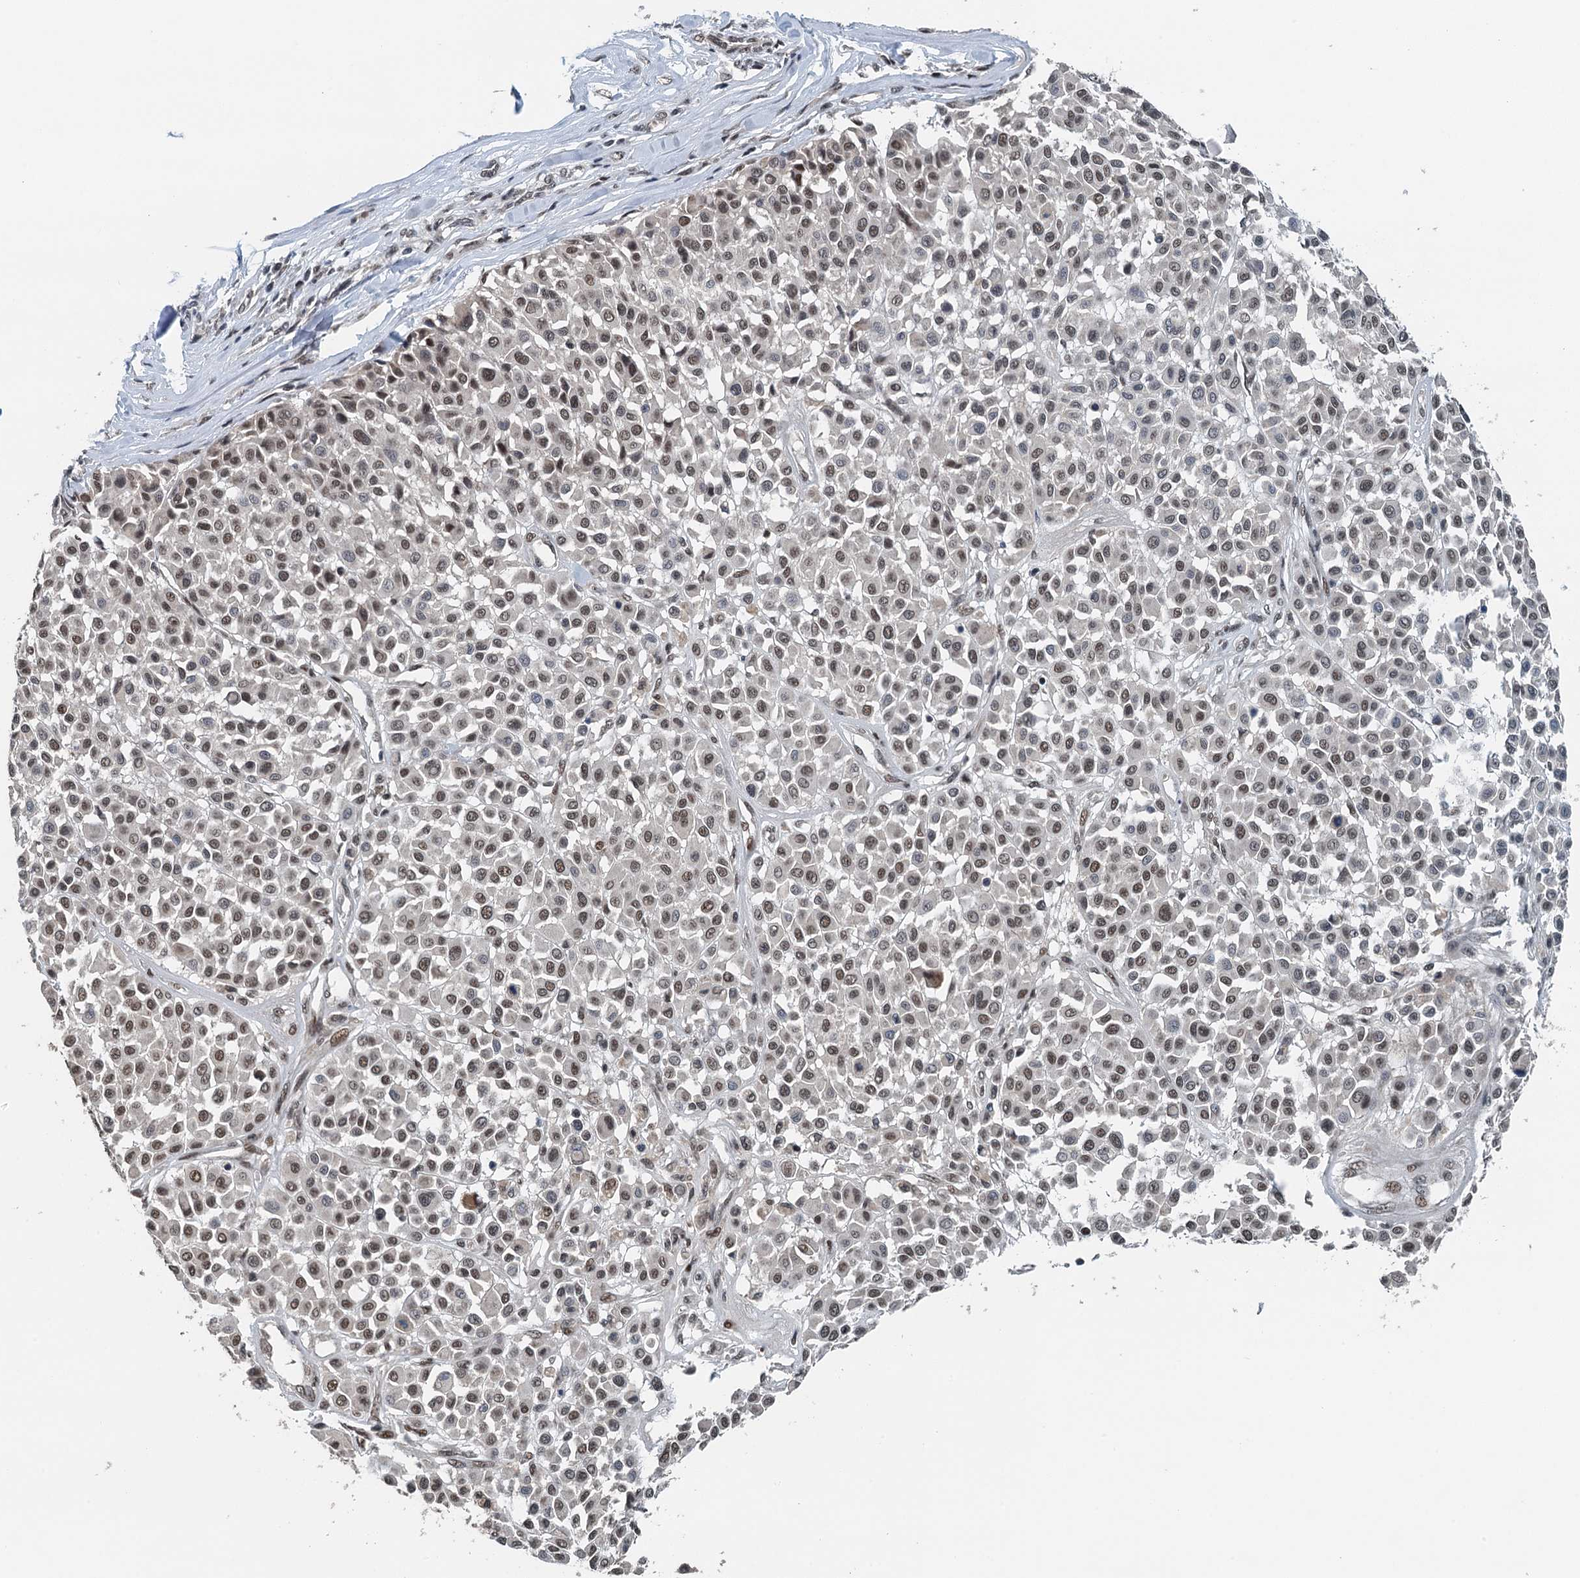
{"staining": {"intensity": "moderate", "quantity": ">75%", "location": "nuclear"}, "tissue": "melanoma", "cell_type": "Tumor cells", "image_type": "cancer", "snomed": [{"axis": "morphology", "description": "Malignant melanoma, Metastatic site"}, {"axis": "topography", "description": "Soft tissue"}], "caption": "Malignant melanoma (metastatic site) stained with DAB IHC reveals medium levels of moderate nuclear positivity in about >75% of tumor cells. The protein of interest is stained brown, and the nuclei are stained in blue (DAB IHC with brightfield microscopy, high magnification).", "gene": "MTA3", "patient": {"sex": "male", "age": 41}}